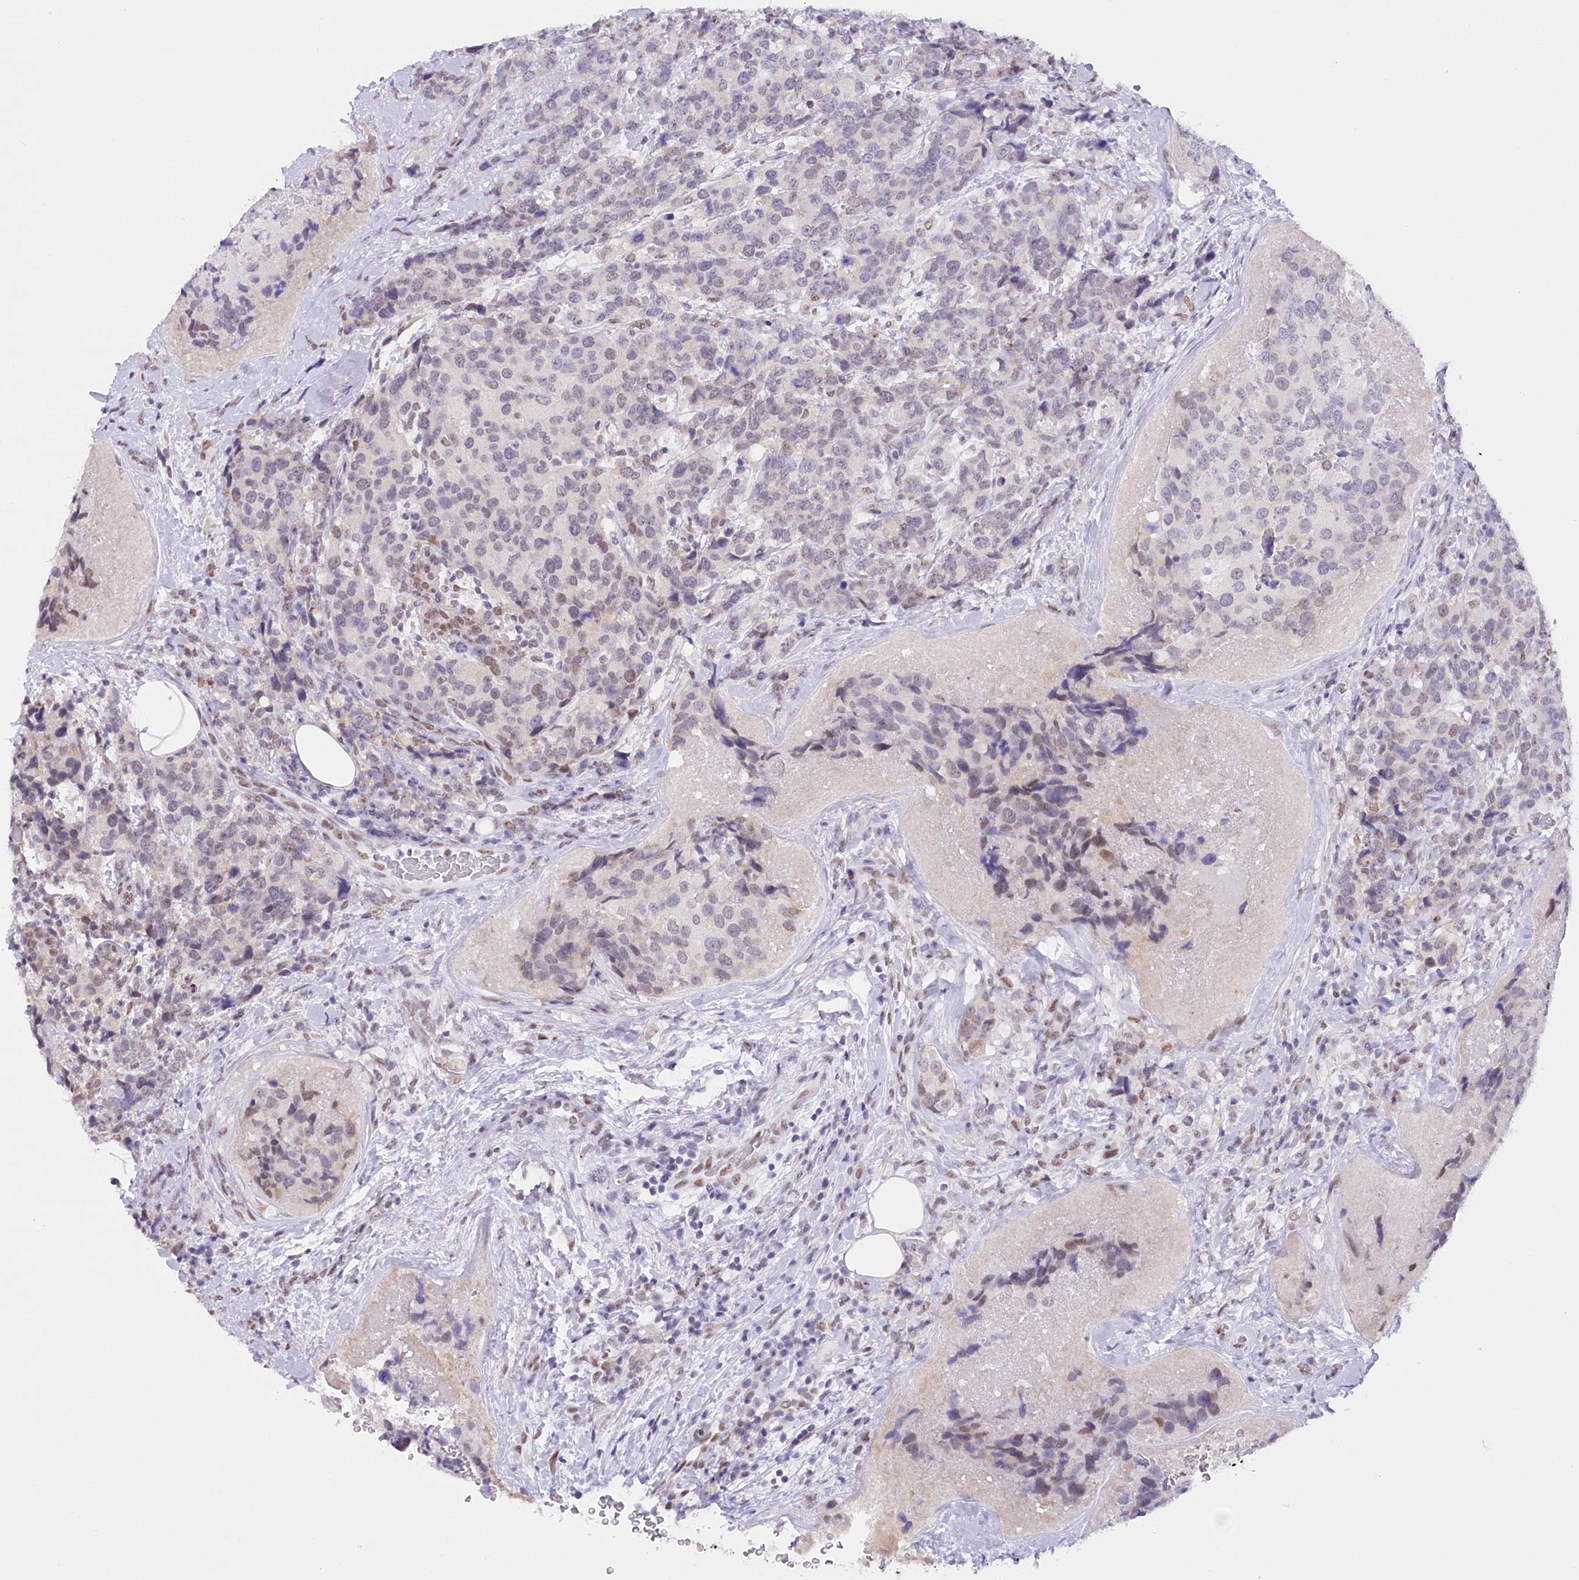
{"staining": {"intensity": "negative", "quantity": "none", "location": "none"}, "tissue": "breast cancer", "cell_type": "Tumor cells", "image_type": "cancer", "snomed": [{"axis": "morphology", "description": "Lobular carcinoma"}, {"axis": "topography", "description": "Breast"}], "caption": "Tumor cells show no significant protein staining in breast cancer.", "gene": "HNRNPA0", "patient": {"sex": "female", "age": 59}}